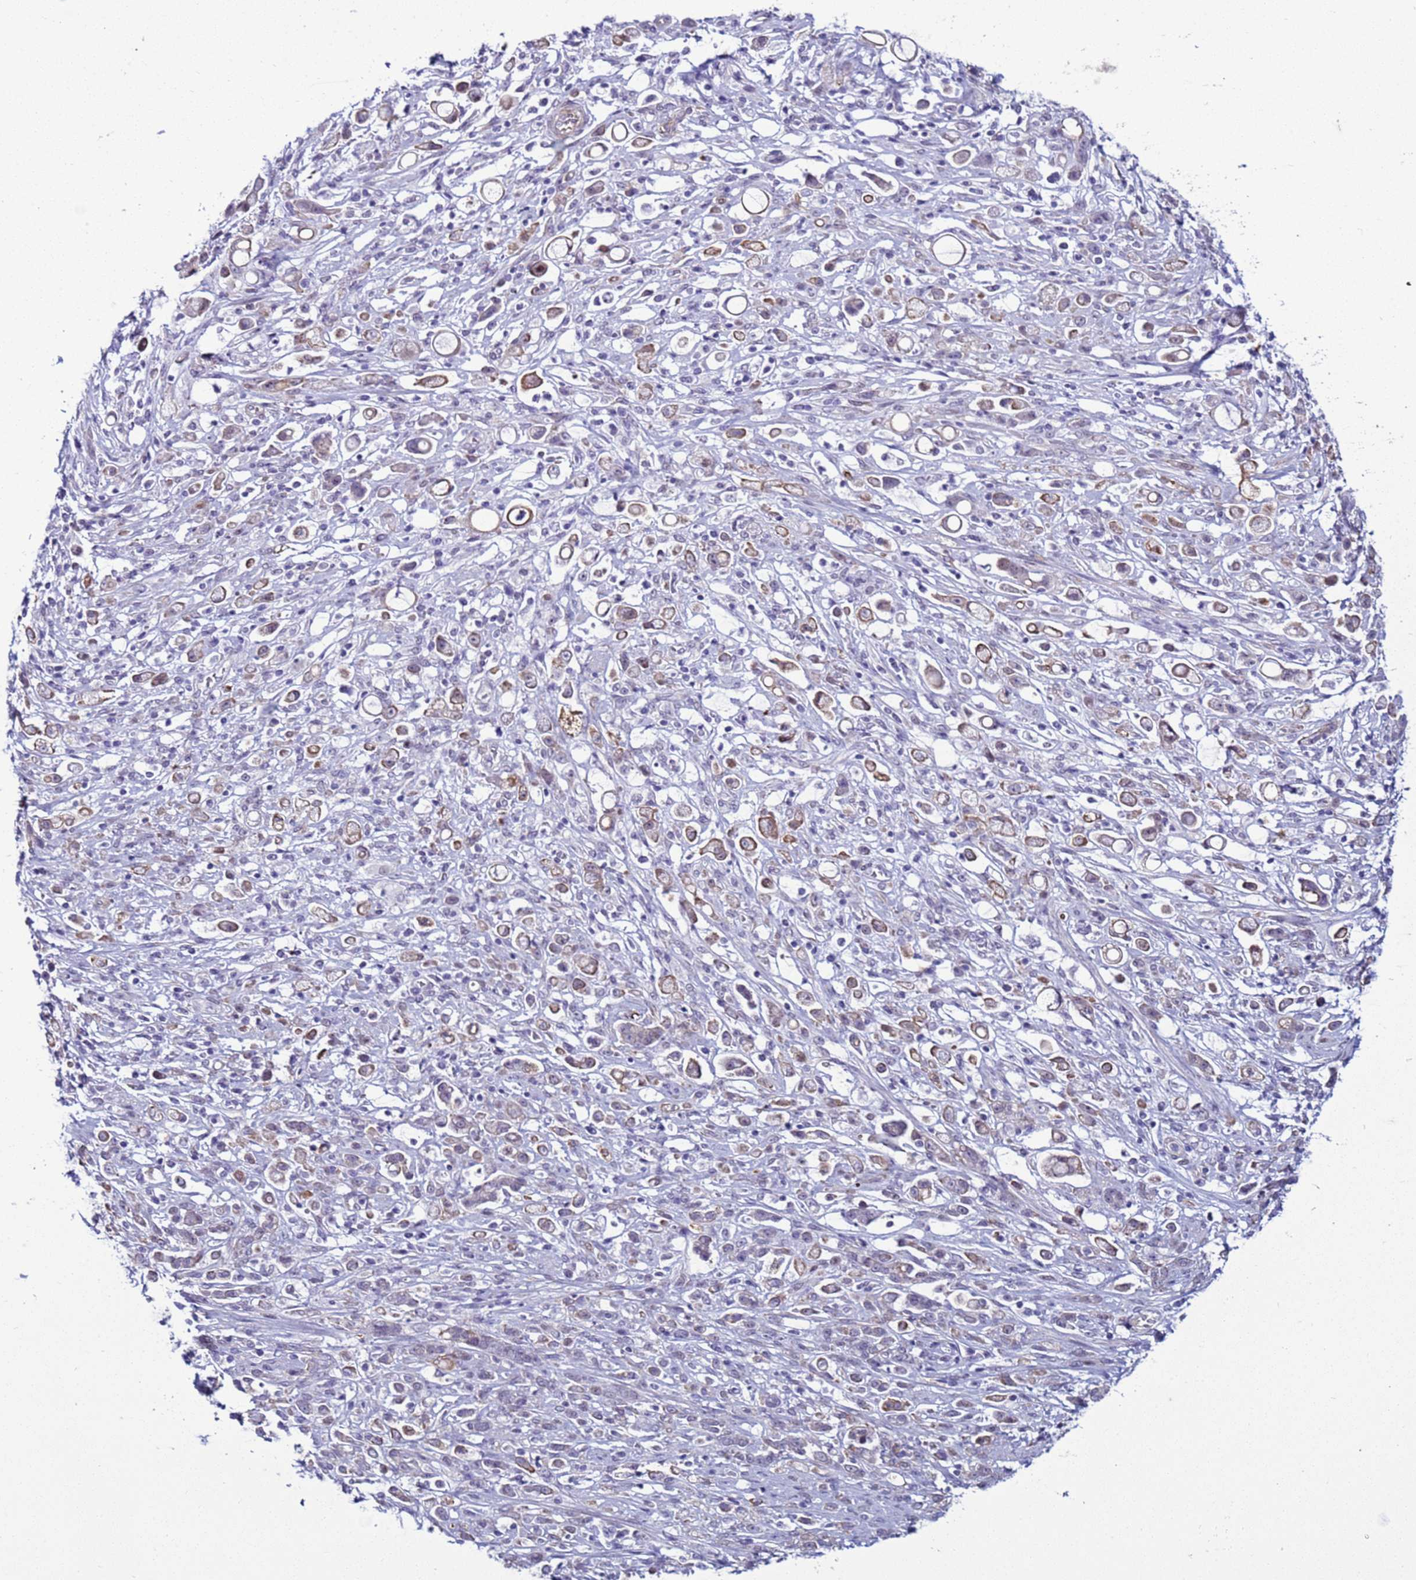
{"staining": {"intensity": "moderate", "quantity": "<25%", "location": "cytoplasmic/membranous"}, "tissue": "stomach cancer", "cell_type": "Tumor cells", "image_type": "cancer", "snomed": [{"axis": "morphology", "description": "Adenocarcinoma, NOS"}, {"axis": "topography", "description": "Stomach"}], "caption": "A high-resolution micrograph shows immunohistochemistry staining of stomach cancer, which reveals moderate cytoplasmic/membranous staining in about <25% of tumor cells. Ihc stains the protein of interest in brown and the nuclei are stained blue.", "gene": "LRRC10B", "patient": {"sex": "female", "age": 60}}